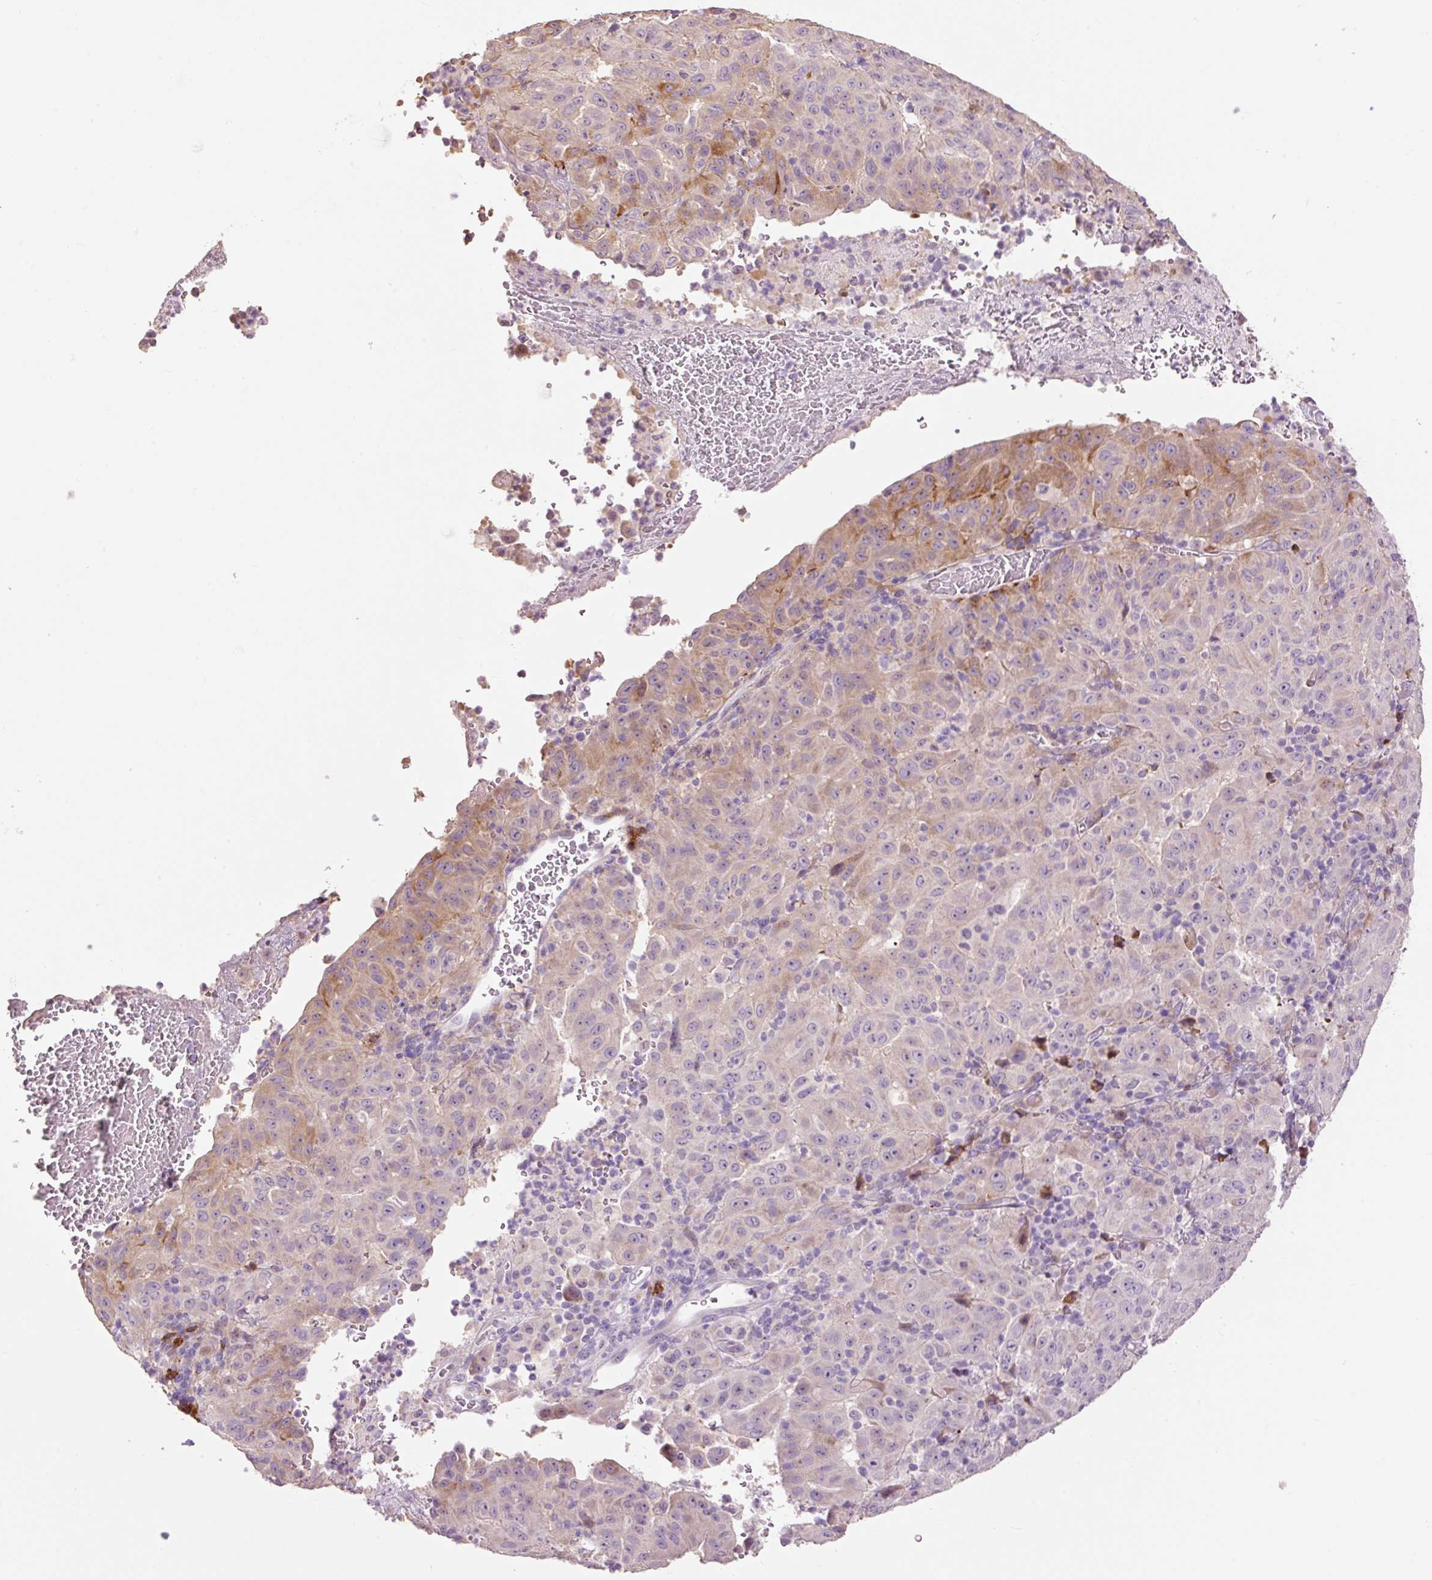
{"staining": {"intensity": "moderate", "quantity": "<25%", "location": "cytoplasmic/membranous"}, "tissue": "pancreatic cancer", "cell_type": "Tumor cells", "image_type": "cancer", "snomed": [{"axis": "morphology", "description": "Adenocarcinoma, NOS"}, {"axis": "topography", "description": "Pancreas"}], "caption": "Brown immunohistochemical staining in pancreatic cancer (adenocarcinoma) demonstrates moderate cytoplasmic/membranous positivity in approximately <25% of tumor cells.", "gene": "HAX1", "patient": {"sex": "male", "age": 63}}